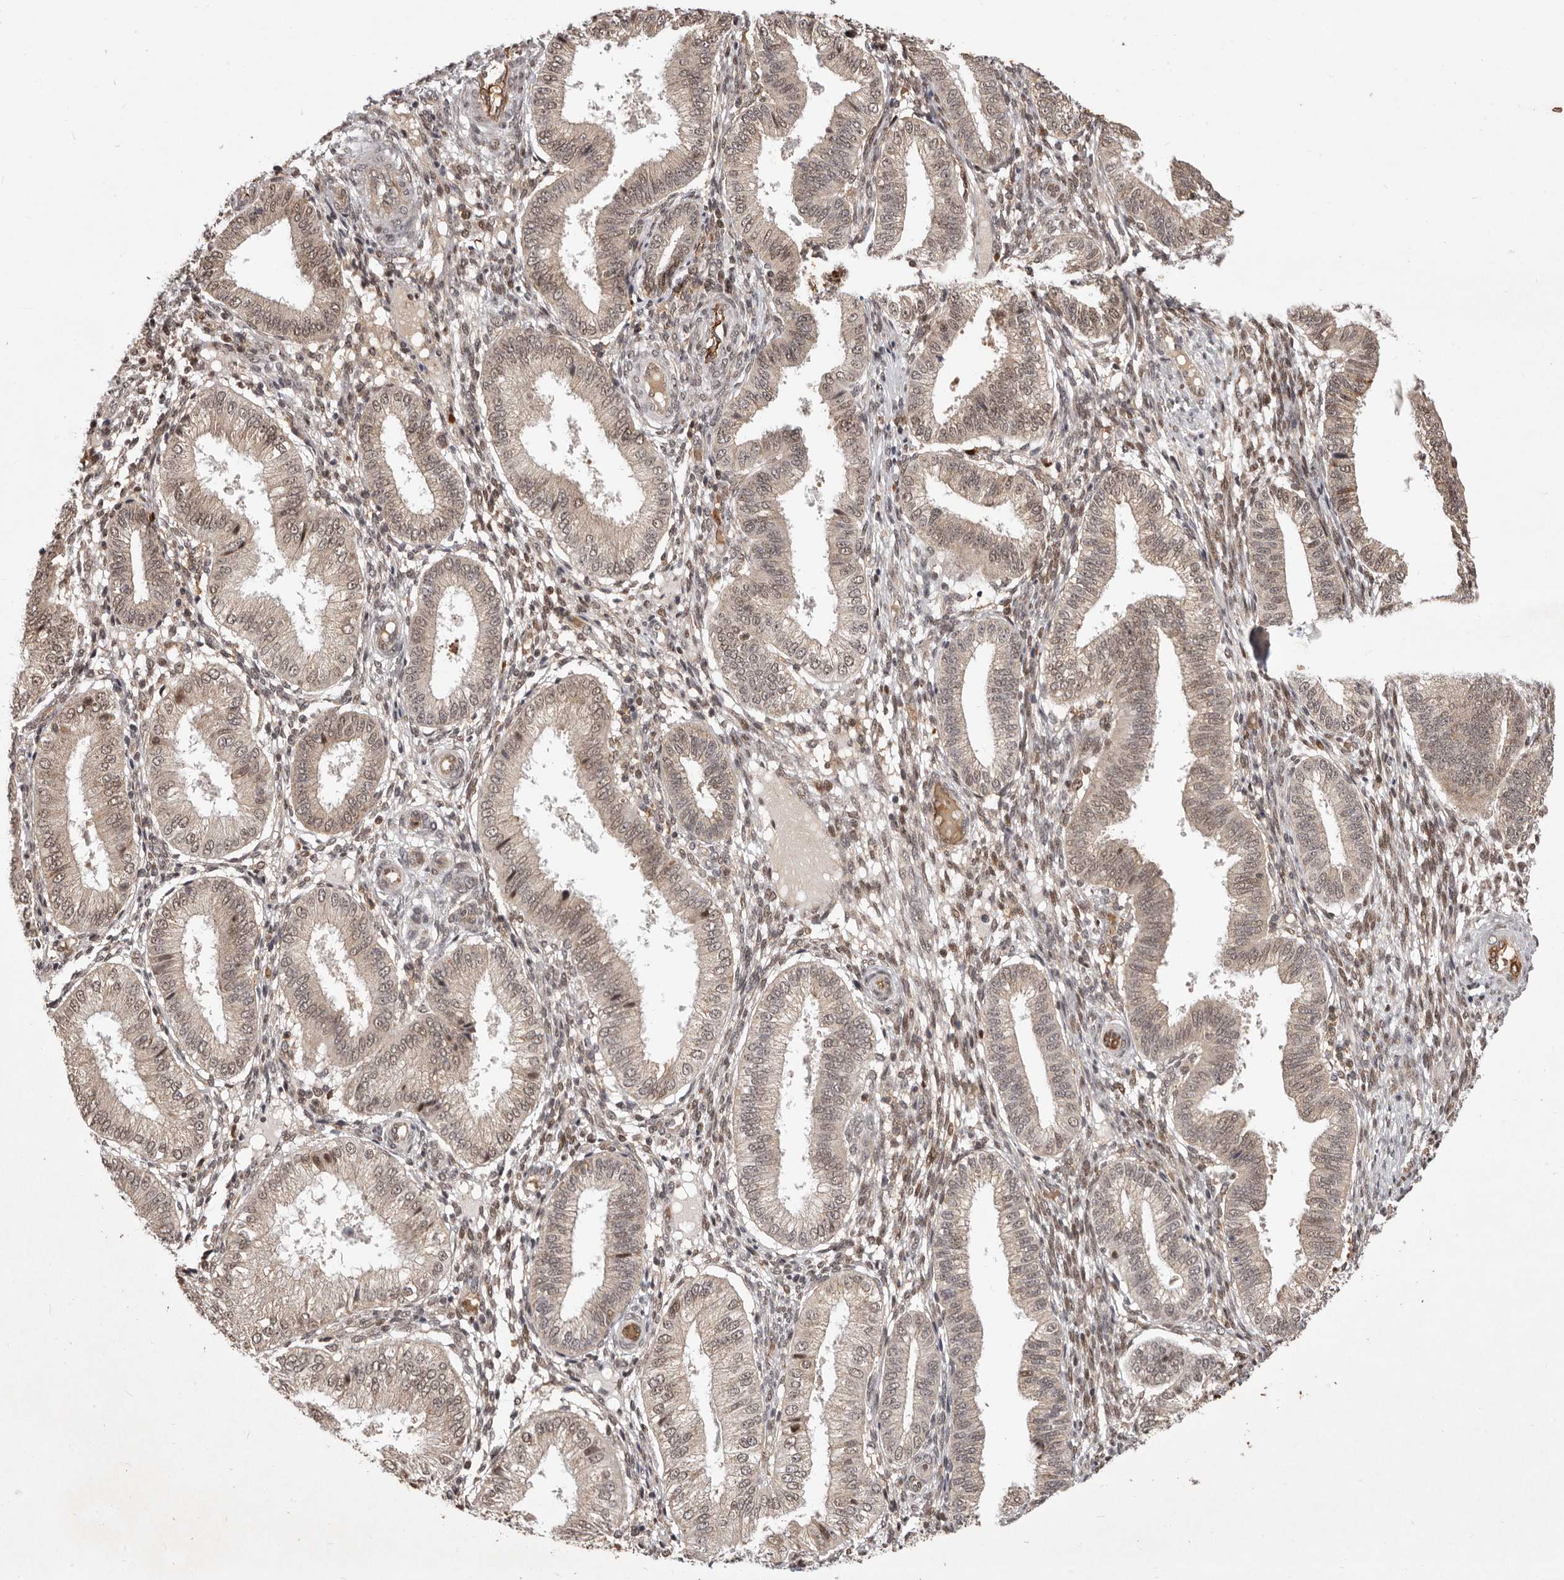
{"staining": {"intensity": "weak", "quantity": "25%-75%", "location": "cytoplasmic/membranous,nuclear"}, "tissue": "endometrium", "cell_type": "Cells in endometrial stroma", "image_type": "normal", "snomed": [{"axis": "morphology", "description": "Normal tissue, NOS"}, {"axis": "topography", "description": "Endometrium"}], "caption": "Cells in endometrial stroma reveal low levels of weak cytoplasmic/membranous,nuclear expression in about 25%-75% of cells in normal endometrium.", "gene": "NCOA3", "patient": {"sex": "female", "age": 39}}